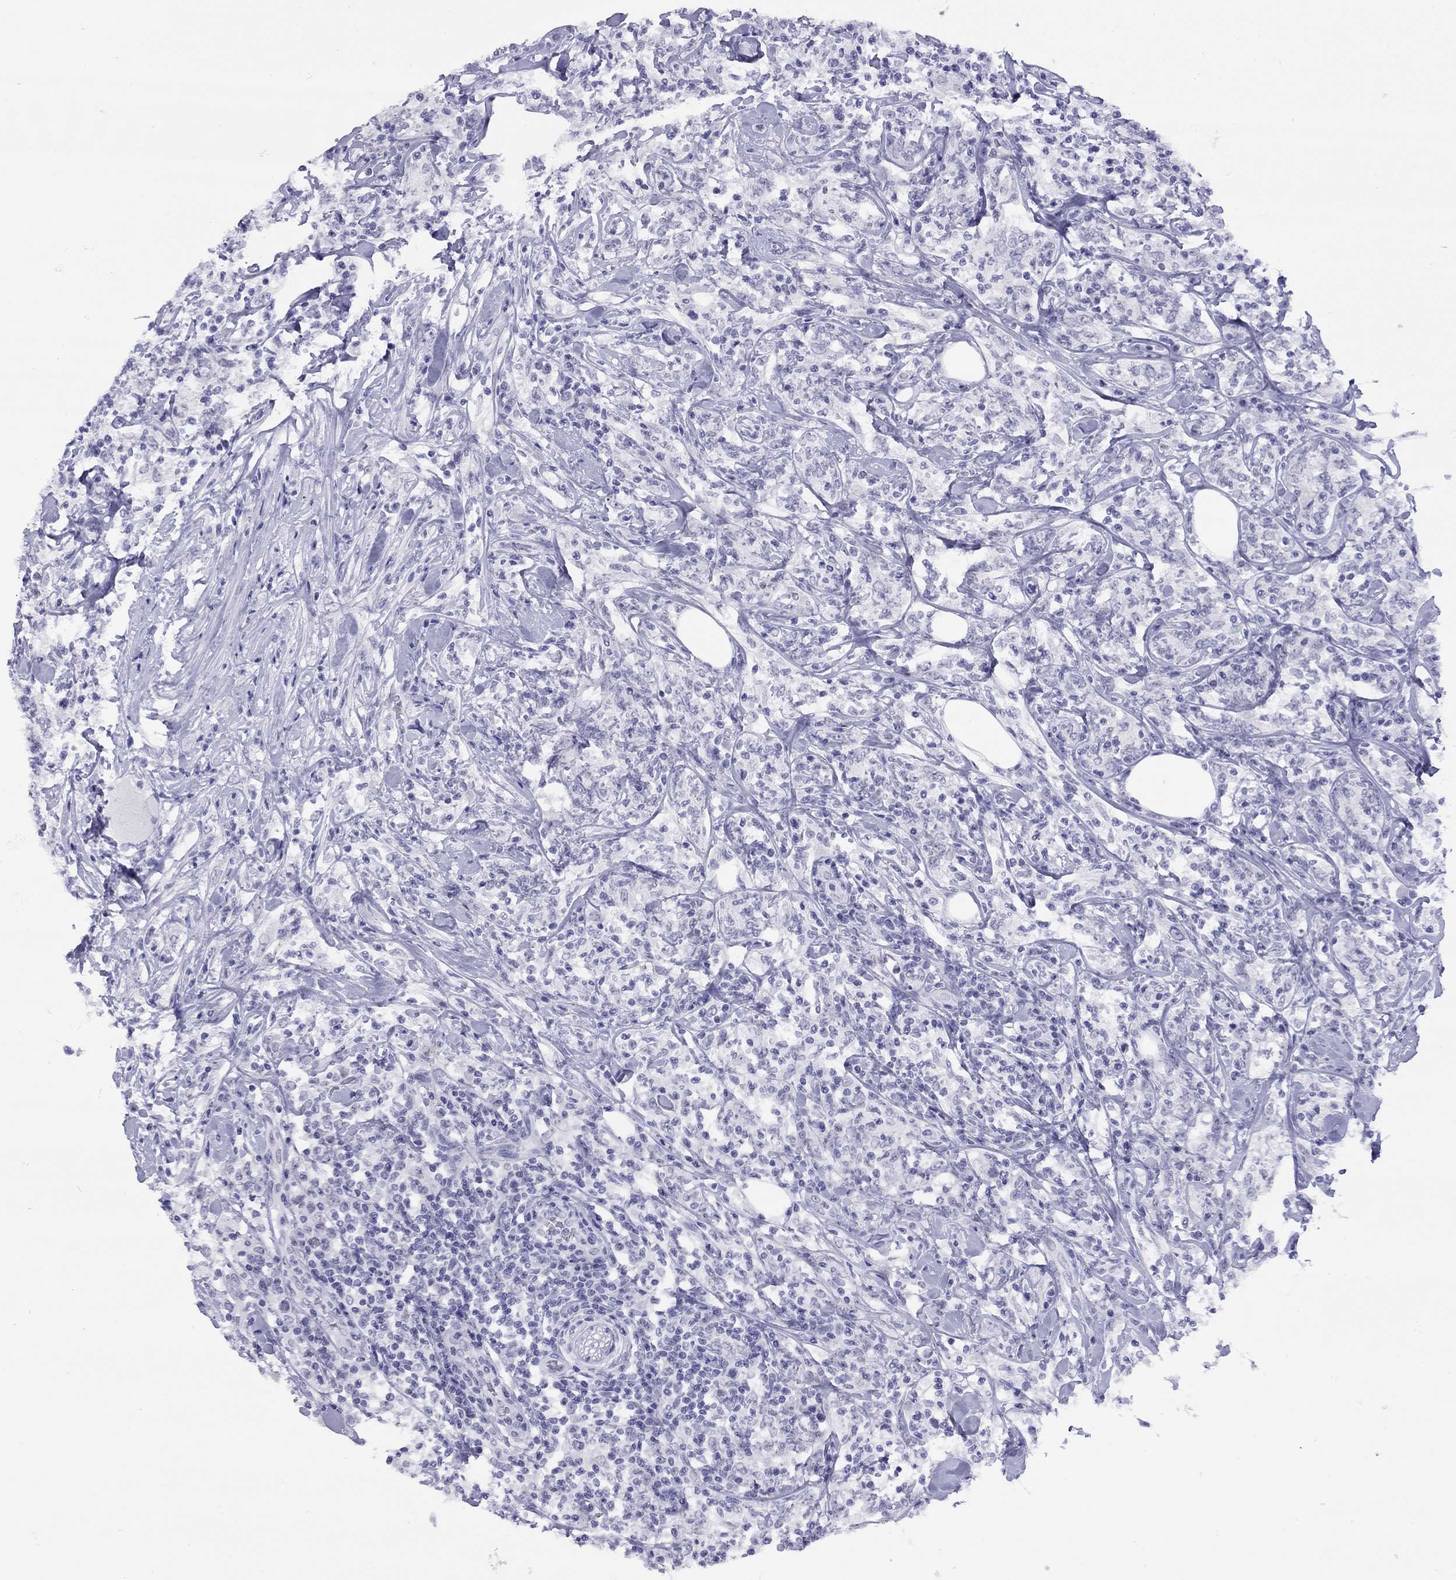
{"staining": {"intensity": "negative", "quantity": "none", "location": "none"}, "tissue": "lymphoma", "cell_type": "Tumor cells", "image_type": "cancer", "snomed": [{"axis": "morphology", "description": "Malignant lymphoma, non-Hodgkin's type, High grade"}, {"axis": "topography", "description": "Lymph node"}], "caption": "Image shows no significant protein positivity in tumor cells of lymphoma.", "gene": "LYAR", "patient": {"sex": "female", "age": 84}}